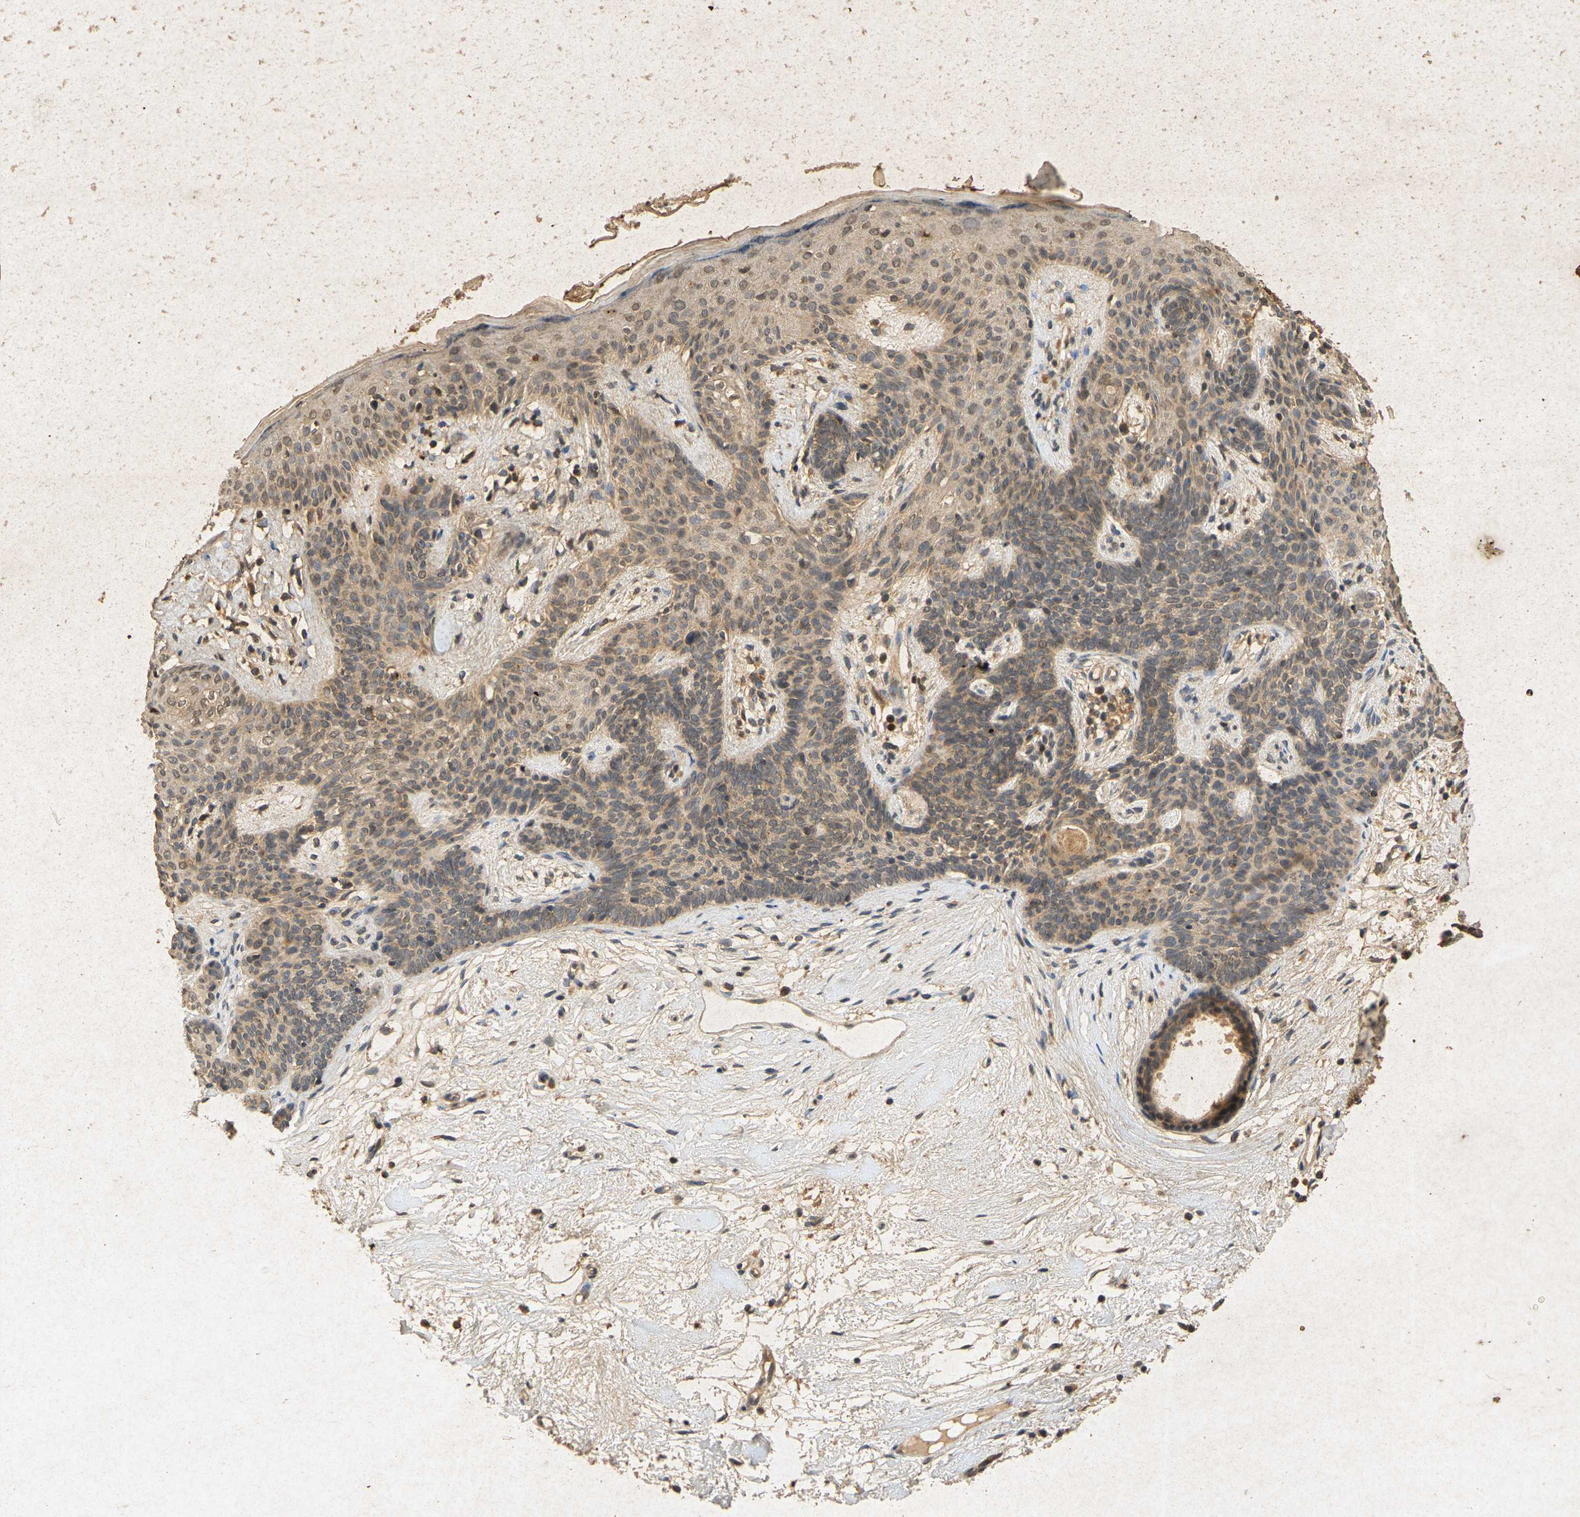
{"staining": {"intensity": "weak", "quantity": ">75%", "location": "cytoplasmic/membranous"}, "tissue": "skin cancer", "cell_type": "Tumor cells", "image_type": "cancer", "snomed": [{"axis": "morphology", "description": "Developmental malformation"}, {"axis": "morphology", "description": "Basal cell carcinoma"}, {"axis": "topography", "description": "Skin"}], "caption": "A brown stain shows weak cytoplasmic/membranous expression of a protein in human skin basal cell carcinoma tumor cells.", "gene": "ERN1", "patient": {"sex": "female", "age": 62}}